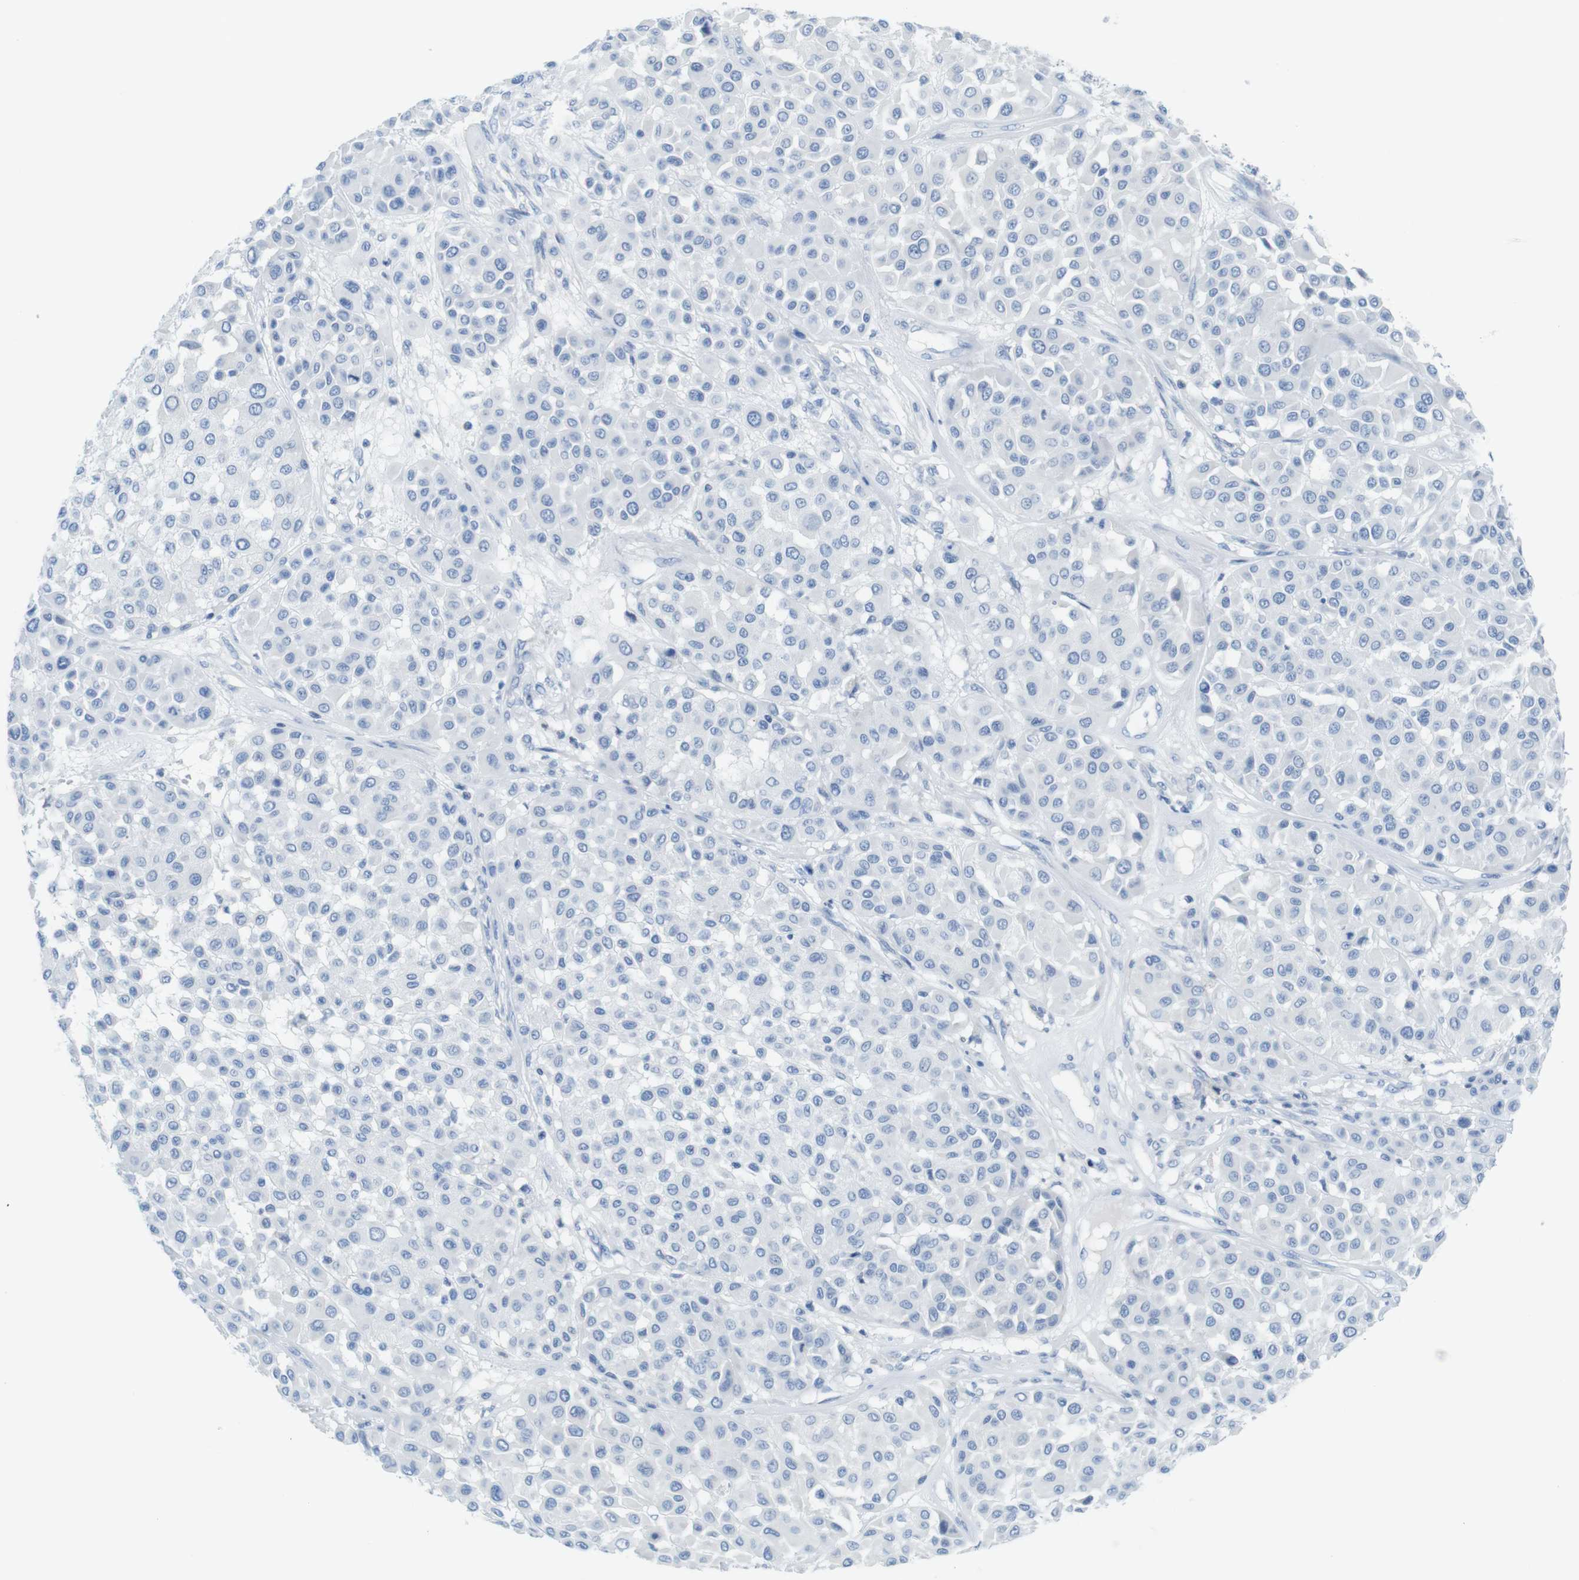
{"staining": {"intensity": "negative", "quantity": "none", "location": "none"}, "tissue": "melanoma", "cell_type": "Tumor cells", "image_type": "cancer", "snomed": [{"axis": "morphology", "description": "Malignant melanoma, Metastatic site"}, {"axis": "topography", "description": "Soft tissue"}], "caption": "Immunohistochemistry (IHC) histopathology image of melanoma stained for a protein (brown), which shows no expression in tumor cells.", "gene": "ASIC5", "patient": {"sex": "male", "age": 41}}